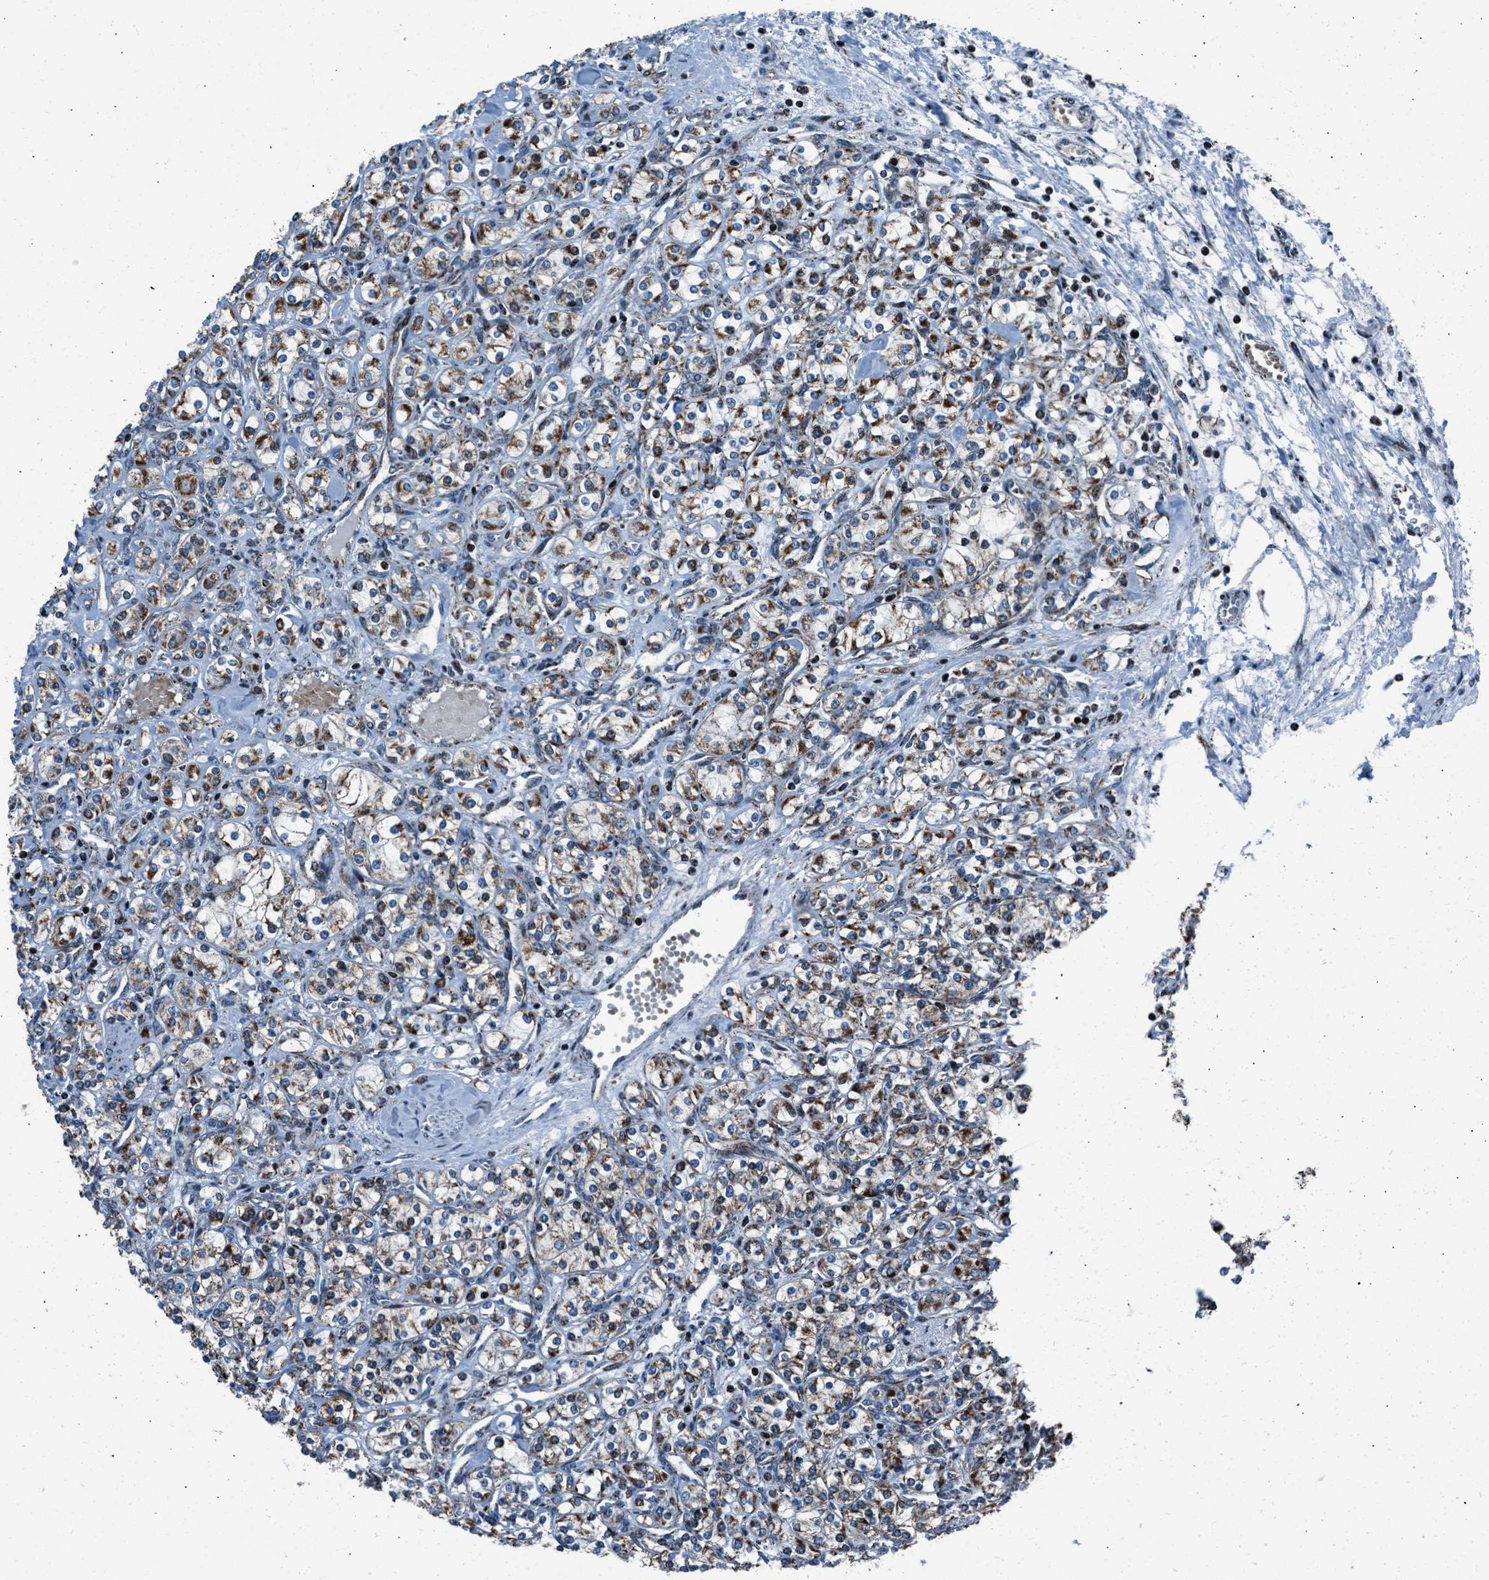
{"staining": {"intensity": "moderate", "quantity": ">75%", "location": "cytoplasmic/membranous"}, "tissue": "renal cancer", "cell_type": "Tumor cells", "image_type": "cancer", "snomed": [{"axis": "morphology", "description": "Adenocarcinoma, NOS"}, {"axis": "topography", "description": "Kidney"}], "caption": "This micrograph demonstrates renal cancer stained with IHC to label a protein in brown. The cytoplasmic/membranous of tumor cells show moderate positivity for the protein. Nuclei are counter-stained blue.", "gene": "MORC3", "patient": {"sex": "male", "age": 77}}